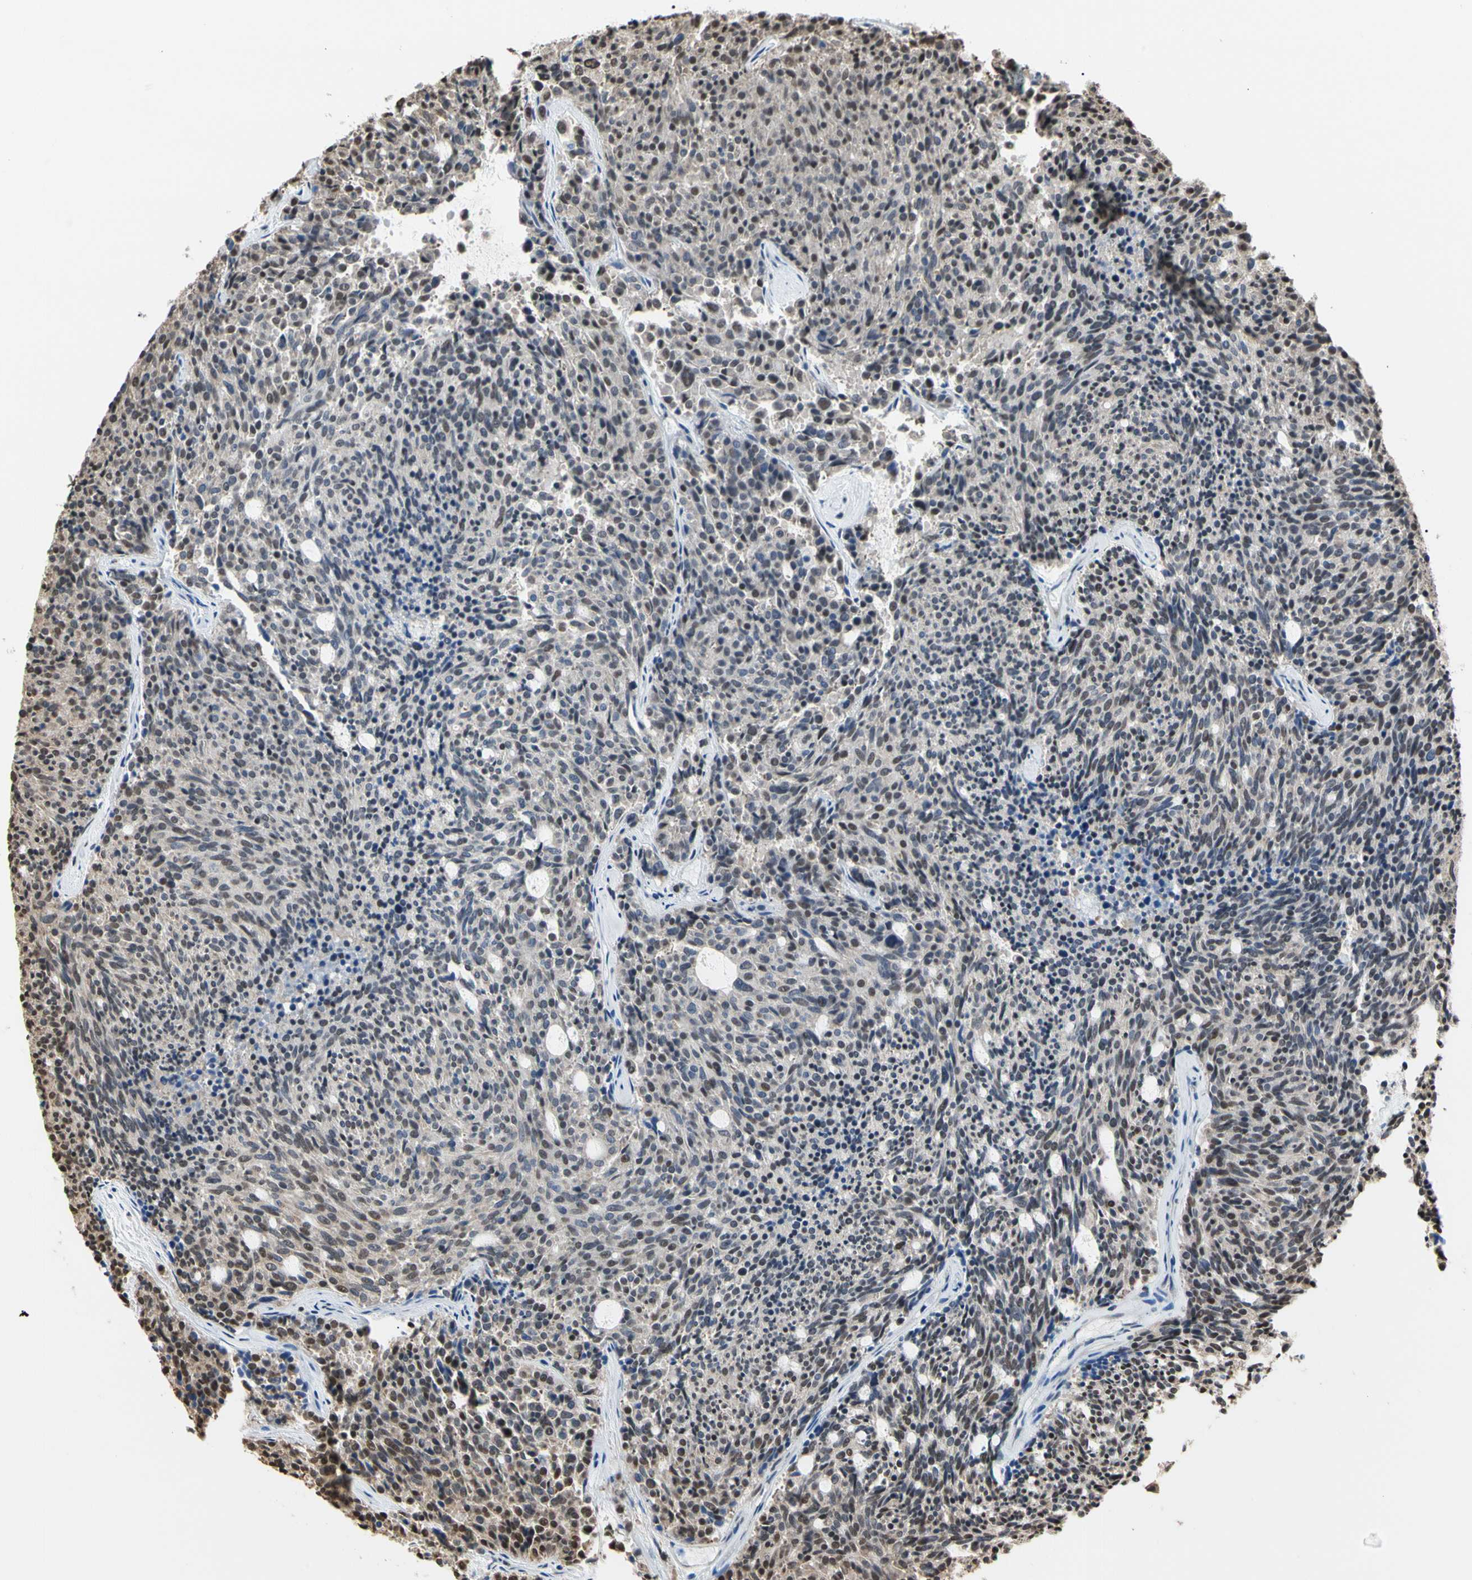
{"staining": {"intensity": "moderate", "quantity": "<25%", "location": "nuclear"}, "tissue": "carcinoid", "cell_type": "Tumor cells", "image_type": "cancer", "snomed": [{"axis": "morphology", "description": "Carcinoid, malignant, NOS"}, {"axis": "topography", "description": "Pancreas"}], "caption": "Immunohistochemistry histopathology image of human carcinoid stained for a protein (brown), which shows low levels of moderate nuclear staining in approximately <25% of tumor cells.", "gene": "HNRNPK", "patient": {"sex": "female", "age": 54}}